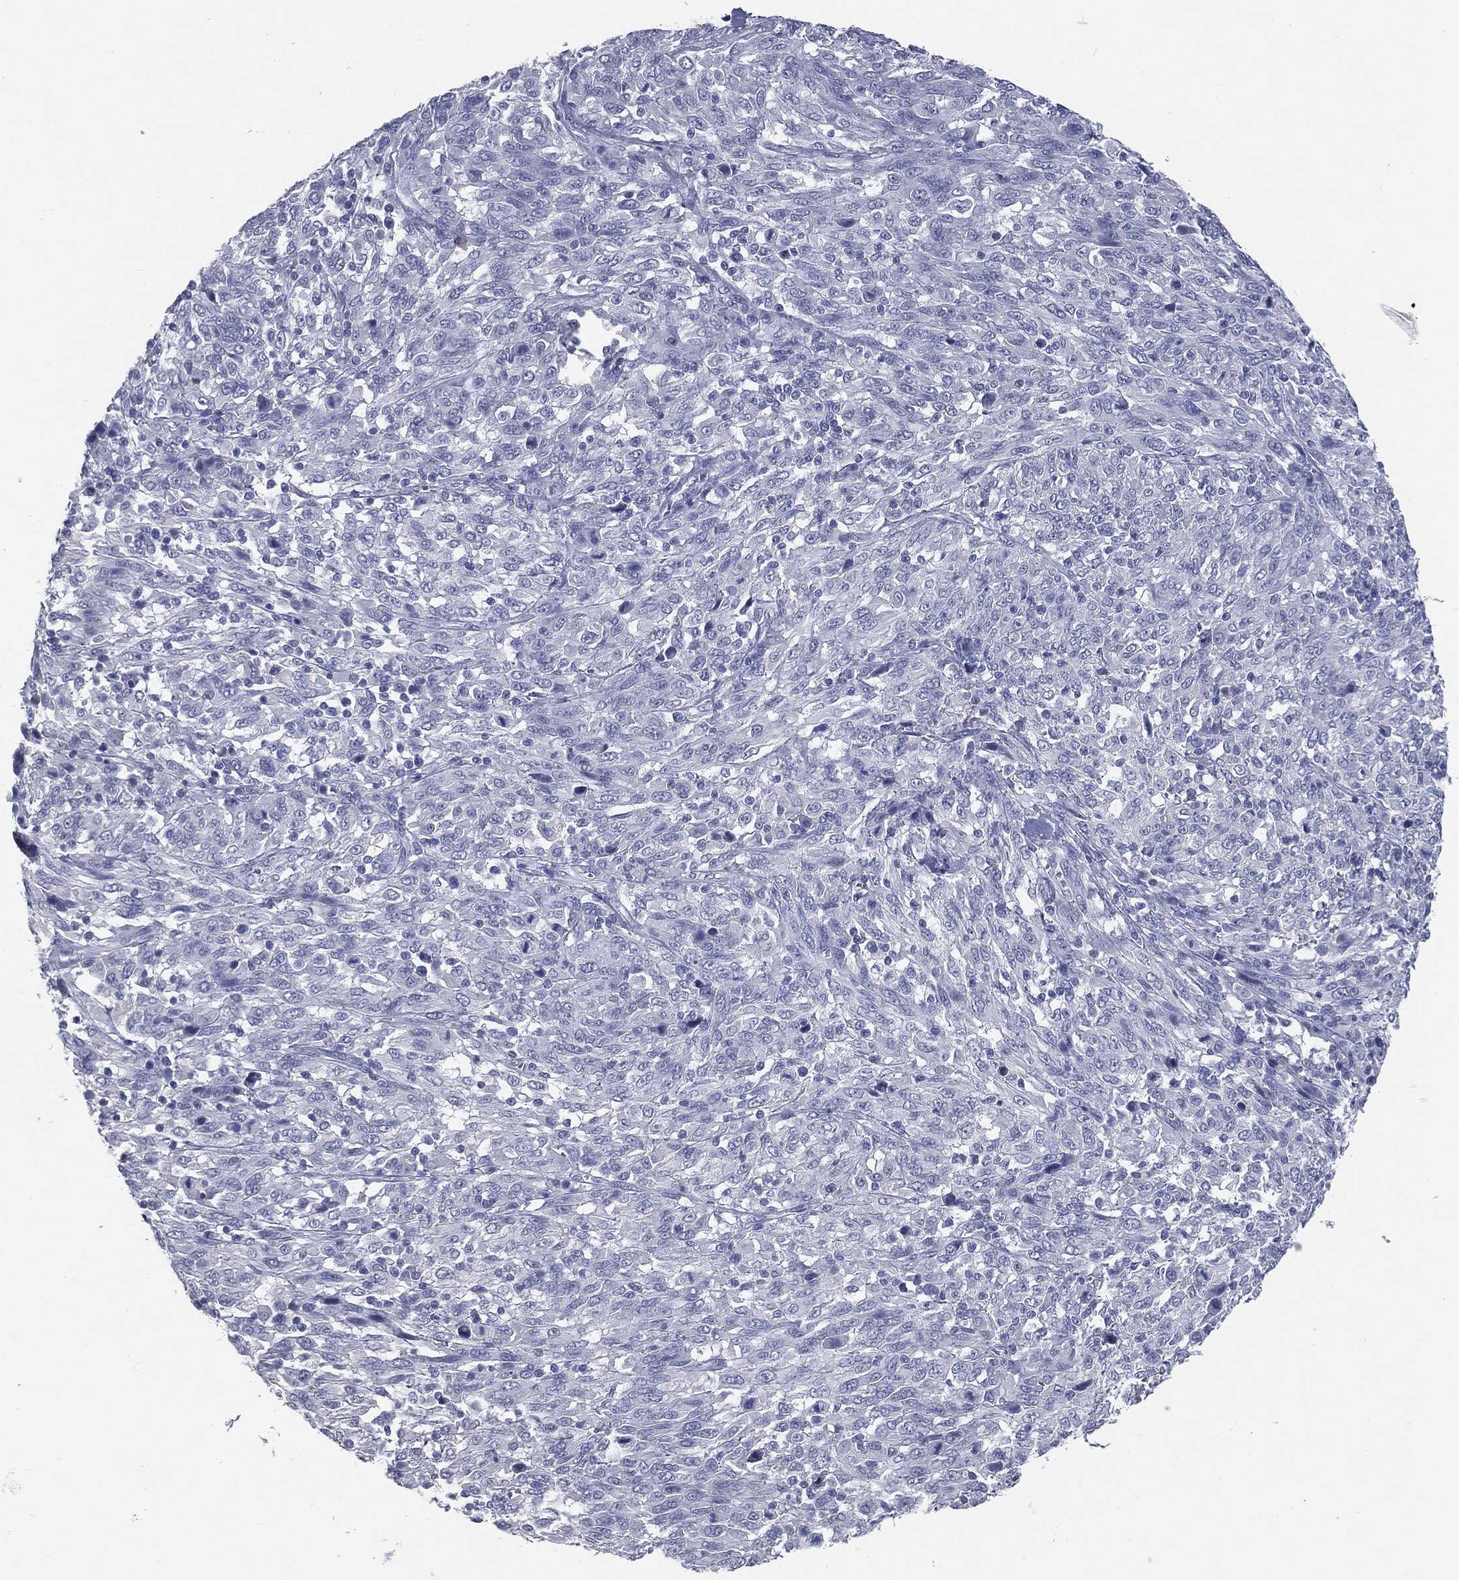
{"staining": {"intensity": "negative", "quantity": "none", "location": "none"}, "tissue": "melanoma", "cell_type": "Tumor cells", "image_type": "cancer", "snomed": [{"axis": "morphology", "description": "Malignant melanoma, NOS"}, {"axis": "topography", "description": "Skin"}], "caption": "A micrograph of human malignant melanoma is negative for staining in tumor cells. The staining is performed using DAB brown chromogen with nuclei counter-stained in using hematoxylin.", "gene": "MUC1", "patient": {"sex": "female", "age": 91}}